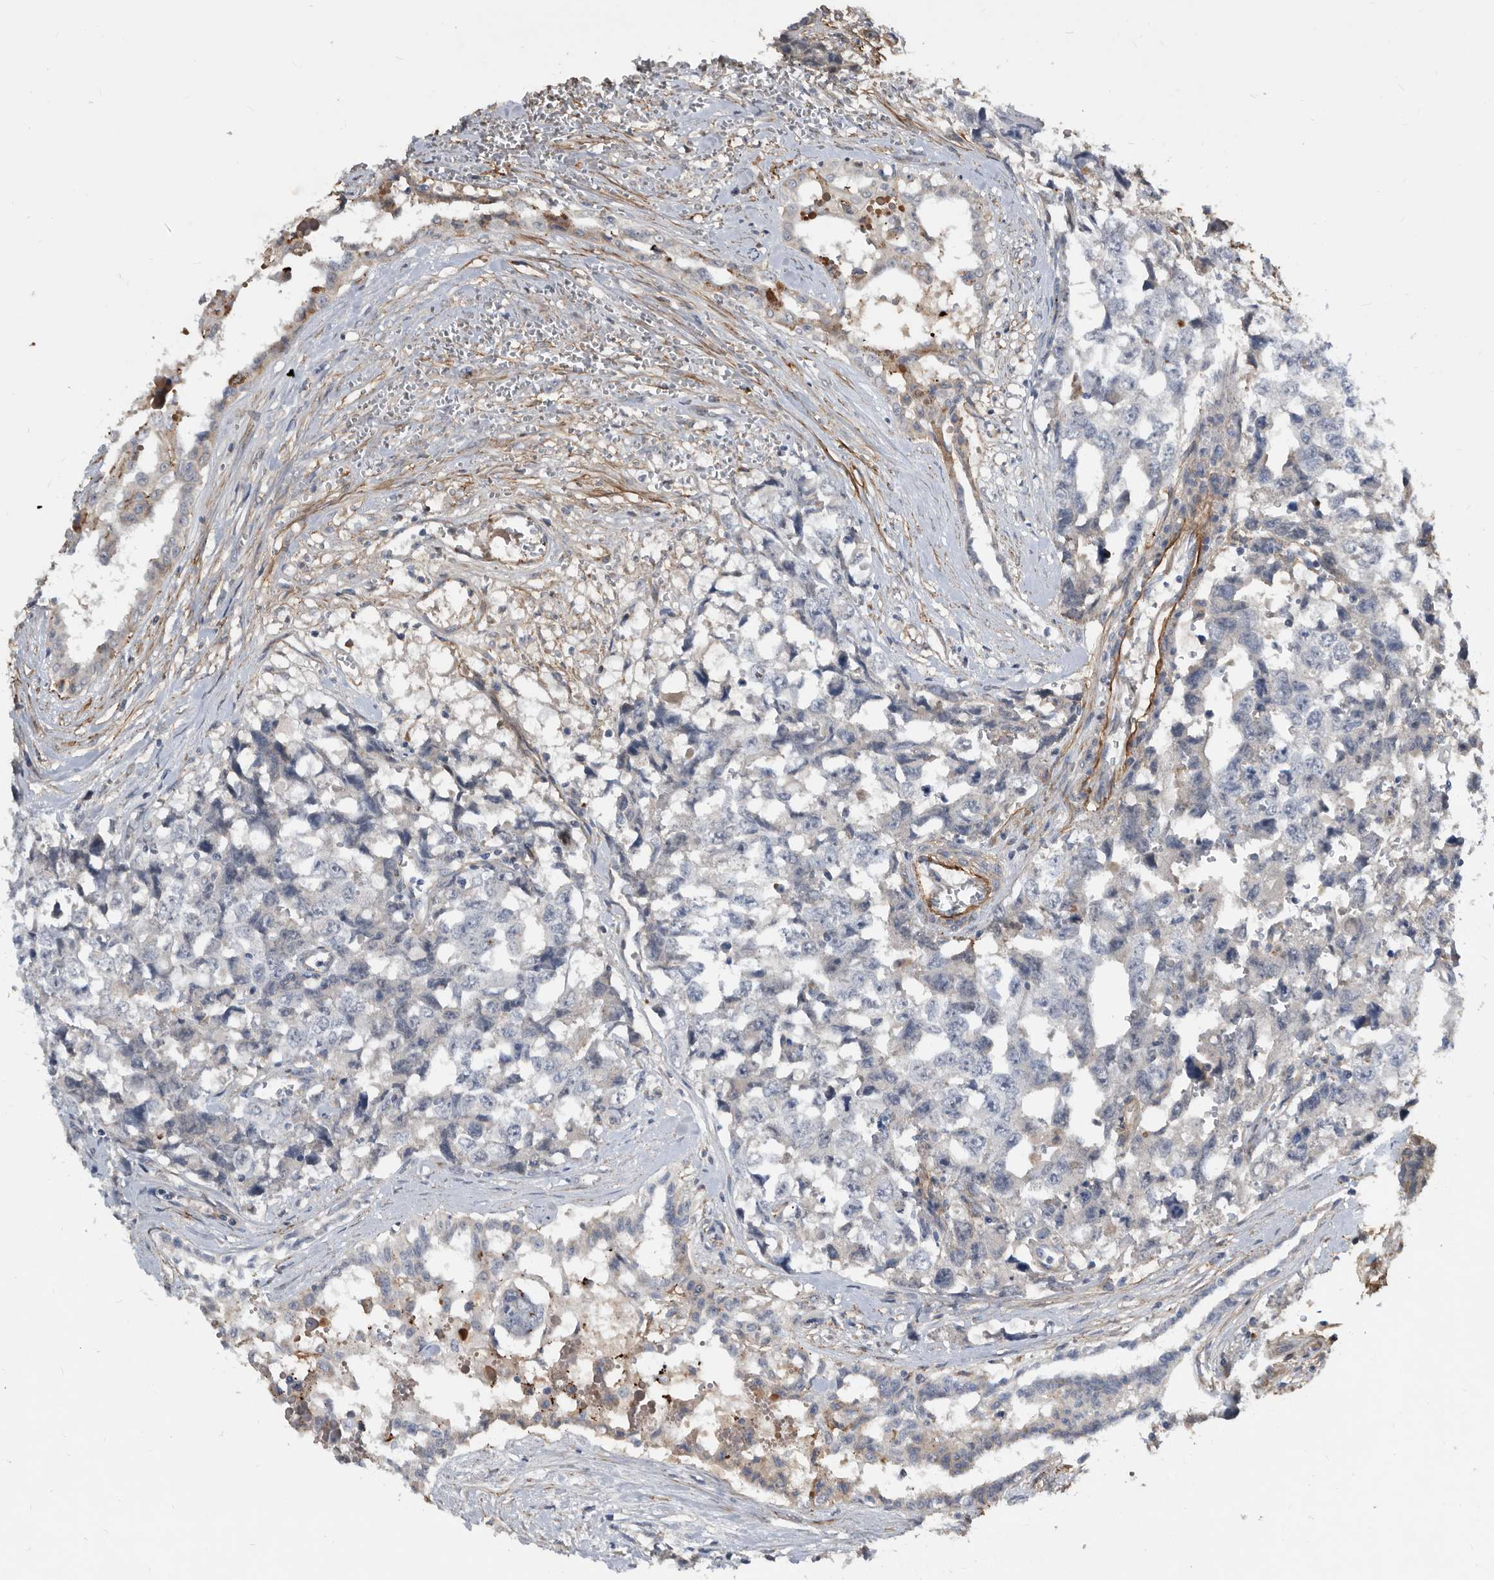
{"staining": {"intensity": "negative", "quantity": "none", "location": "none"}, "tissue": "testis cancer", "cell_type": "Tumor cells", "image_type": "cancer", "snomed": [{"axis": "morphology", "description": "Carcinoma, Embryonal, NOS"}, {"axis": "topography", "description": "Testis"}], "caption": "This is an IHC histopathology image of testis embryonal carcinoma. There is no positivity in tumor cells.", "gene": "PI15", "patient": {"sex": "male", "age": 31}}